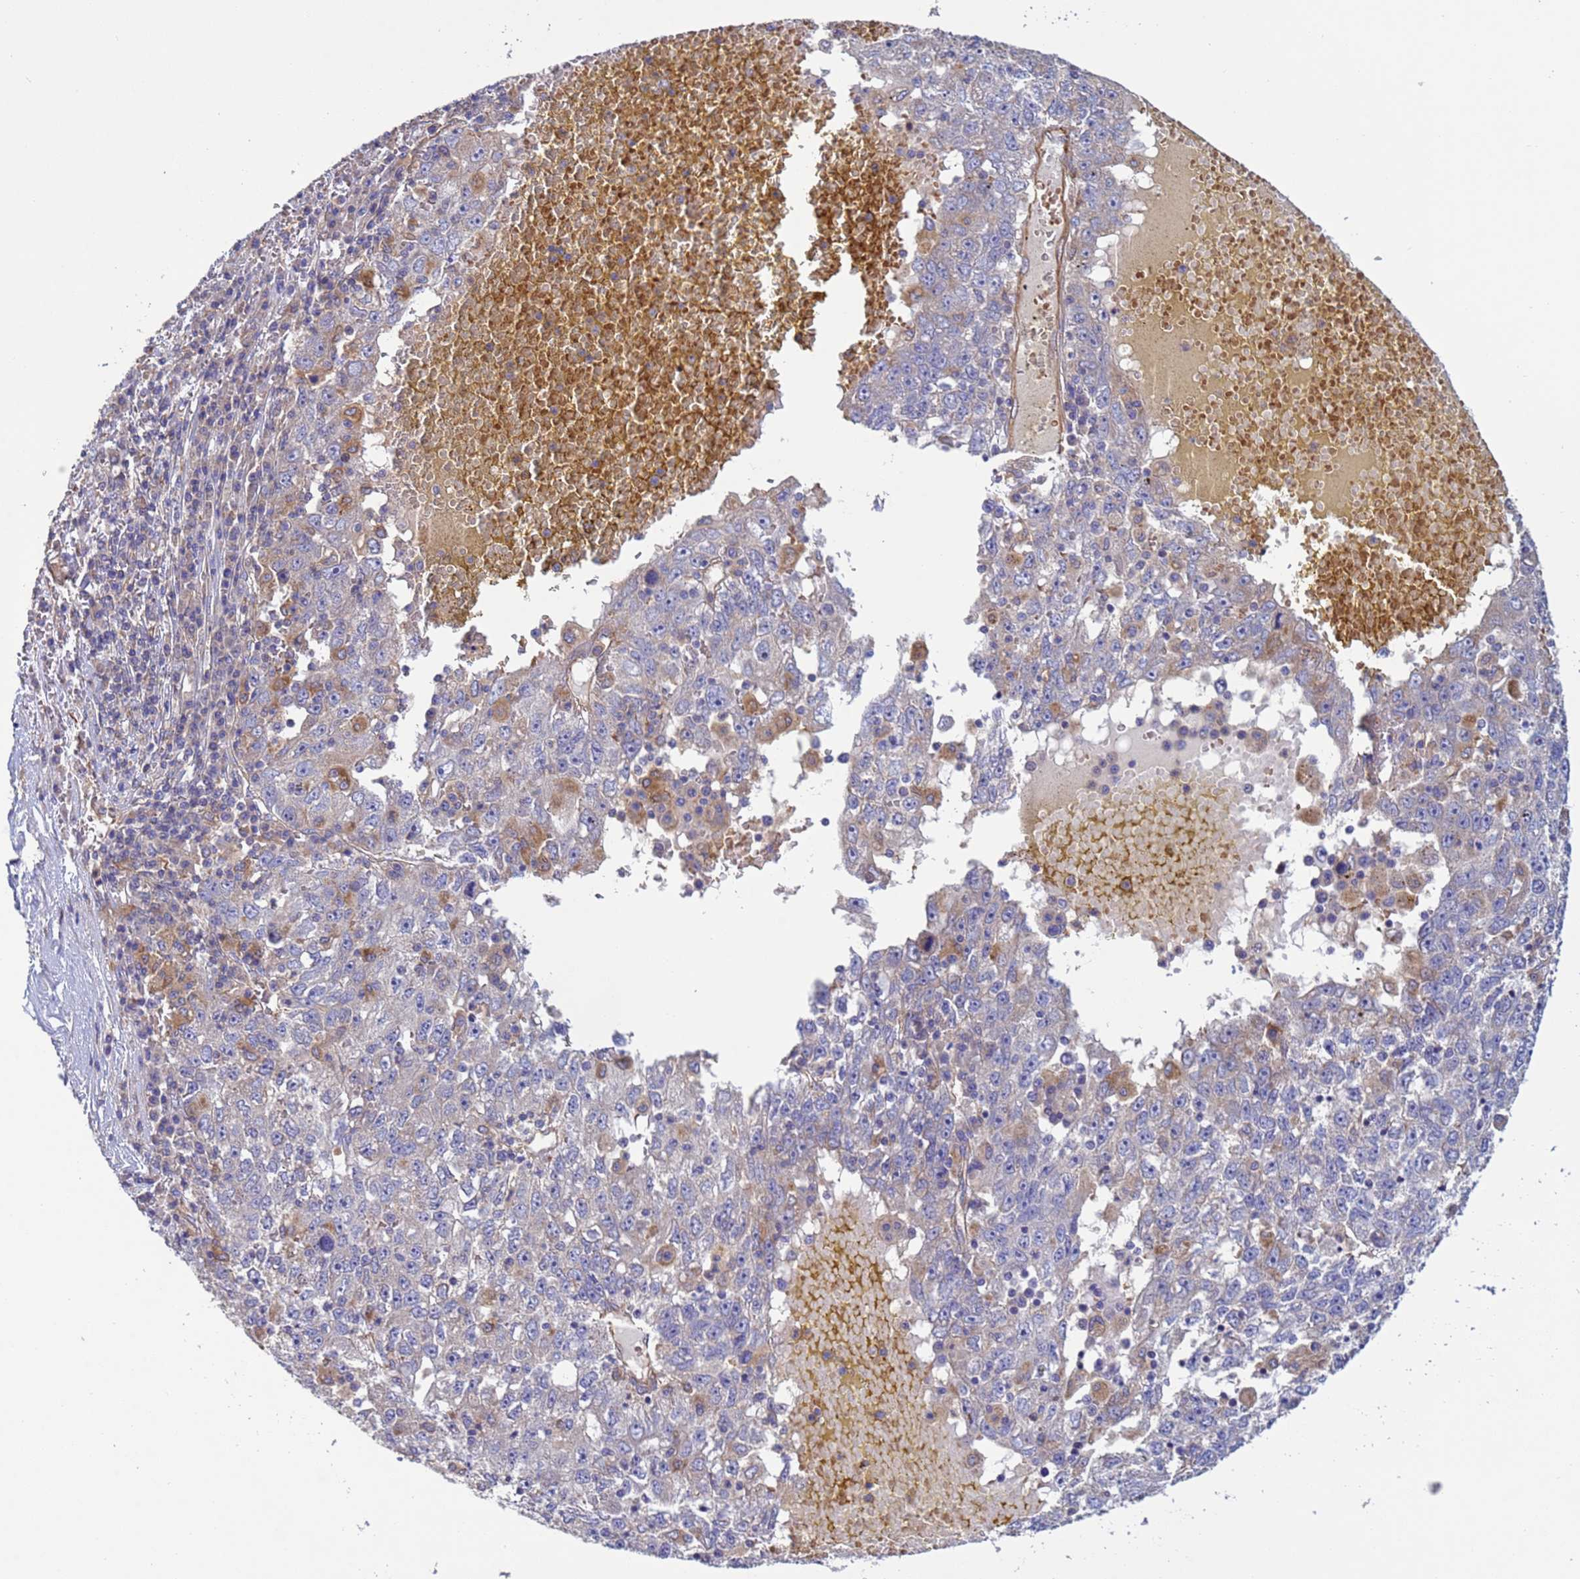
{"staining": {"intensity": "weak", "quantity": "<25%", "location": "cytoplasmic/membranous"}, "tissue": "liver cancer", "cell_type": "Tumor cells", "image_type": "cancer", "snomed": [{"axis": "morphology", "description": "Carcinoma, Hepatocellular, NOS"}, {"axis": "topography", "description": "Liver"}], "caption": "Liver hepatocellular carcinoma stained for a protein using immunohistochemistry displays no staining tumor cells.", "gene": "RAB10", "patient": {"sex": "male", "age": 49}}